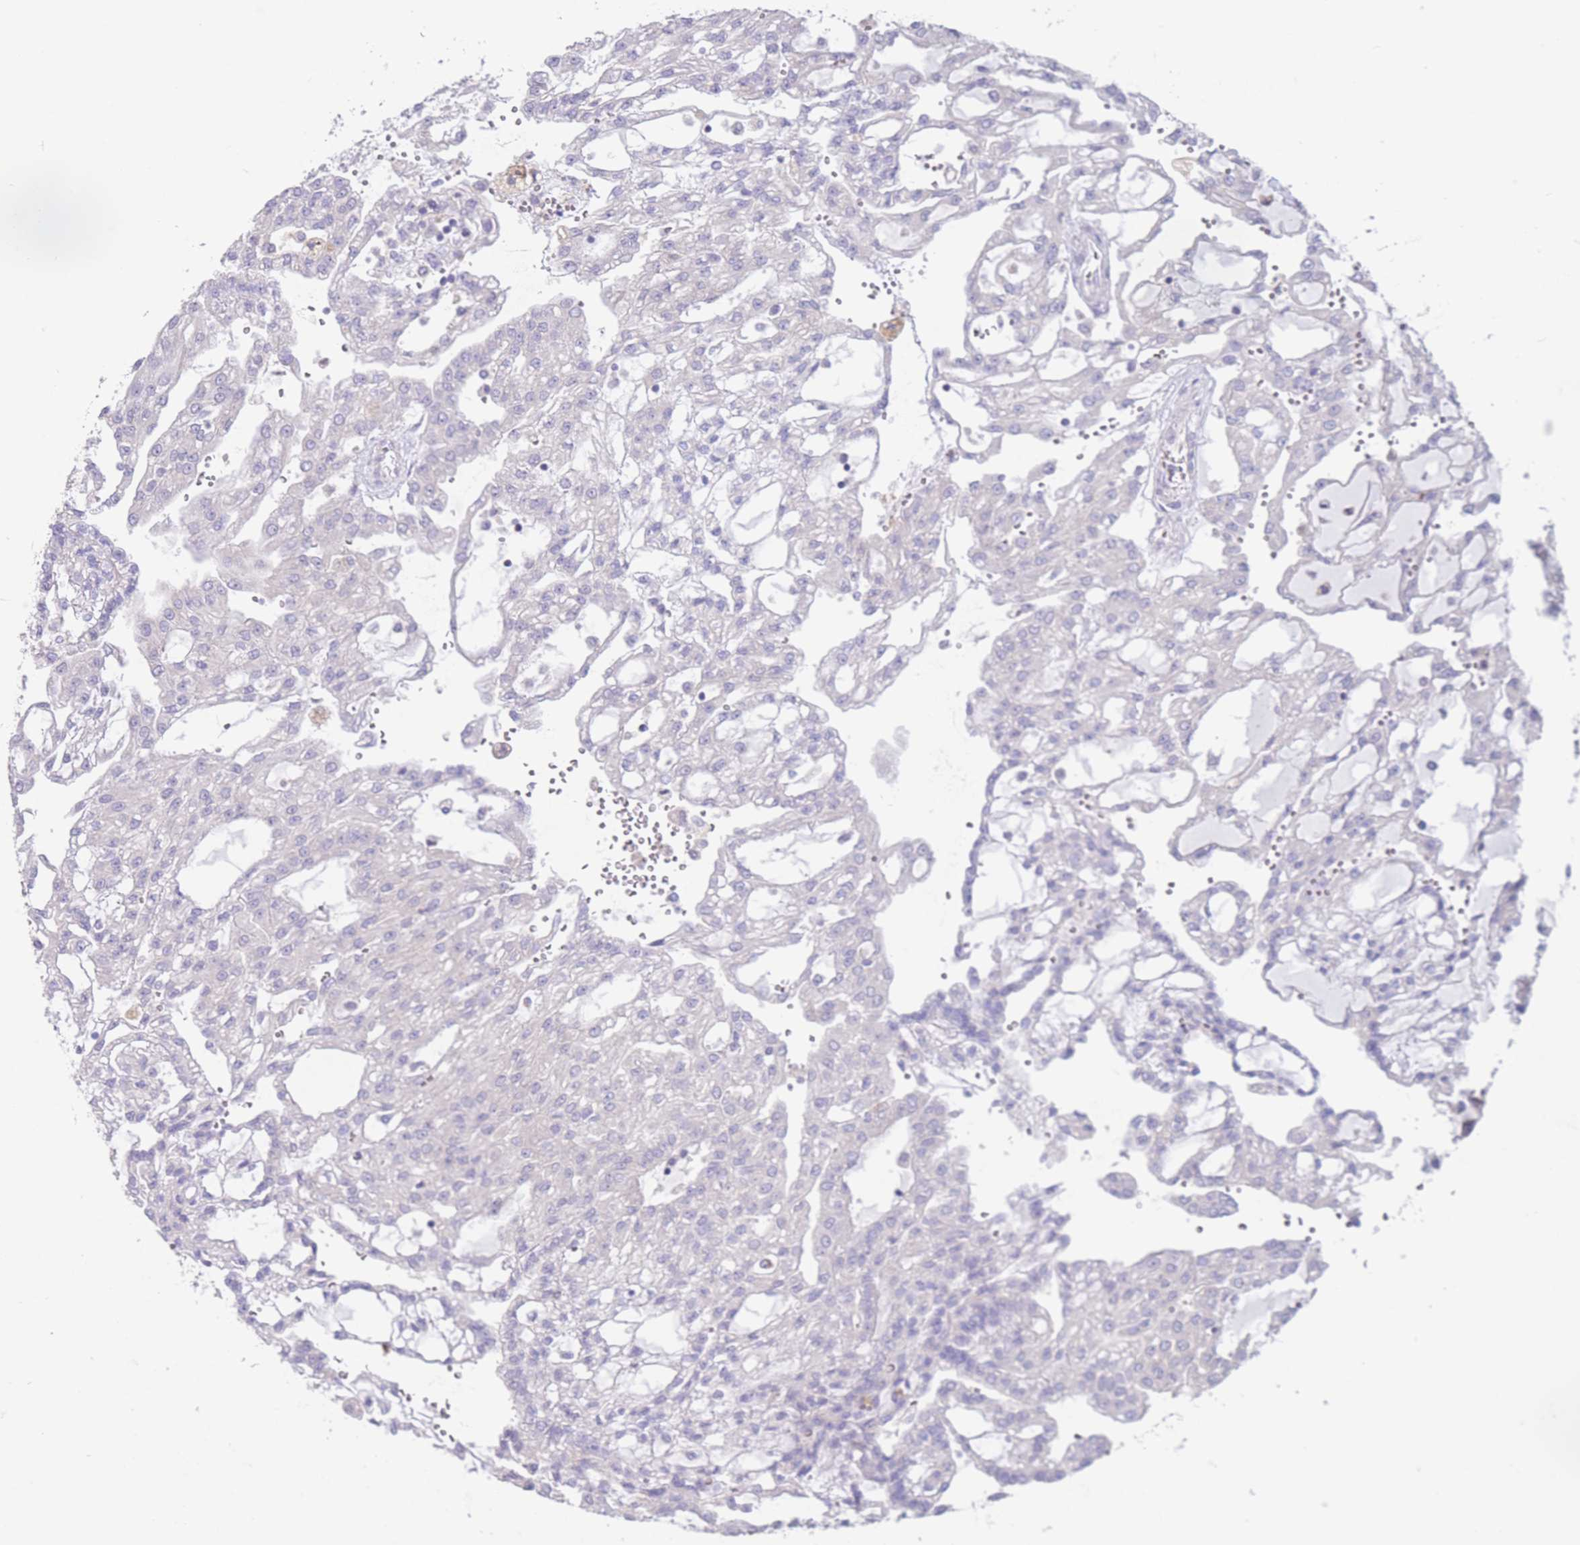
{"staining": {"intensity": "negative", "quantity": "none", "location": "none"}, "tissue": "renal cancer", "cell_type": "Tumor cells", "image_type": "cancer", "snomed": [{"axis": "morphology", "description": "Adenocarcinoma, NOS"}, {"axis": "topography", "description": "Kidney"}], "caption": "Renal cancer (adenocarcinoma) was stained to show a protein in brown. There is no significant positivity in tumor cells.", "gene": "ALS2CL", "patient": {"sex": "male", "age": 63}}